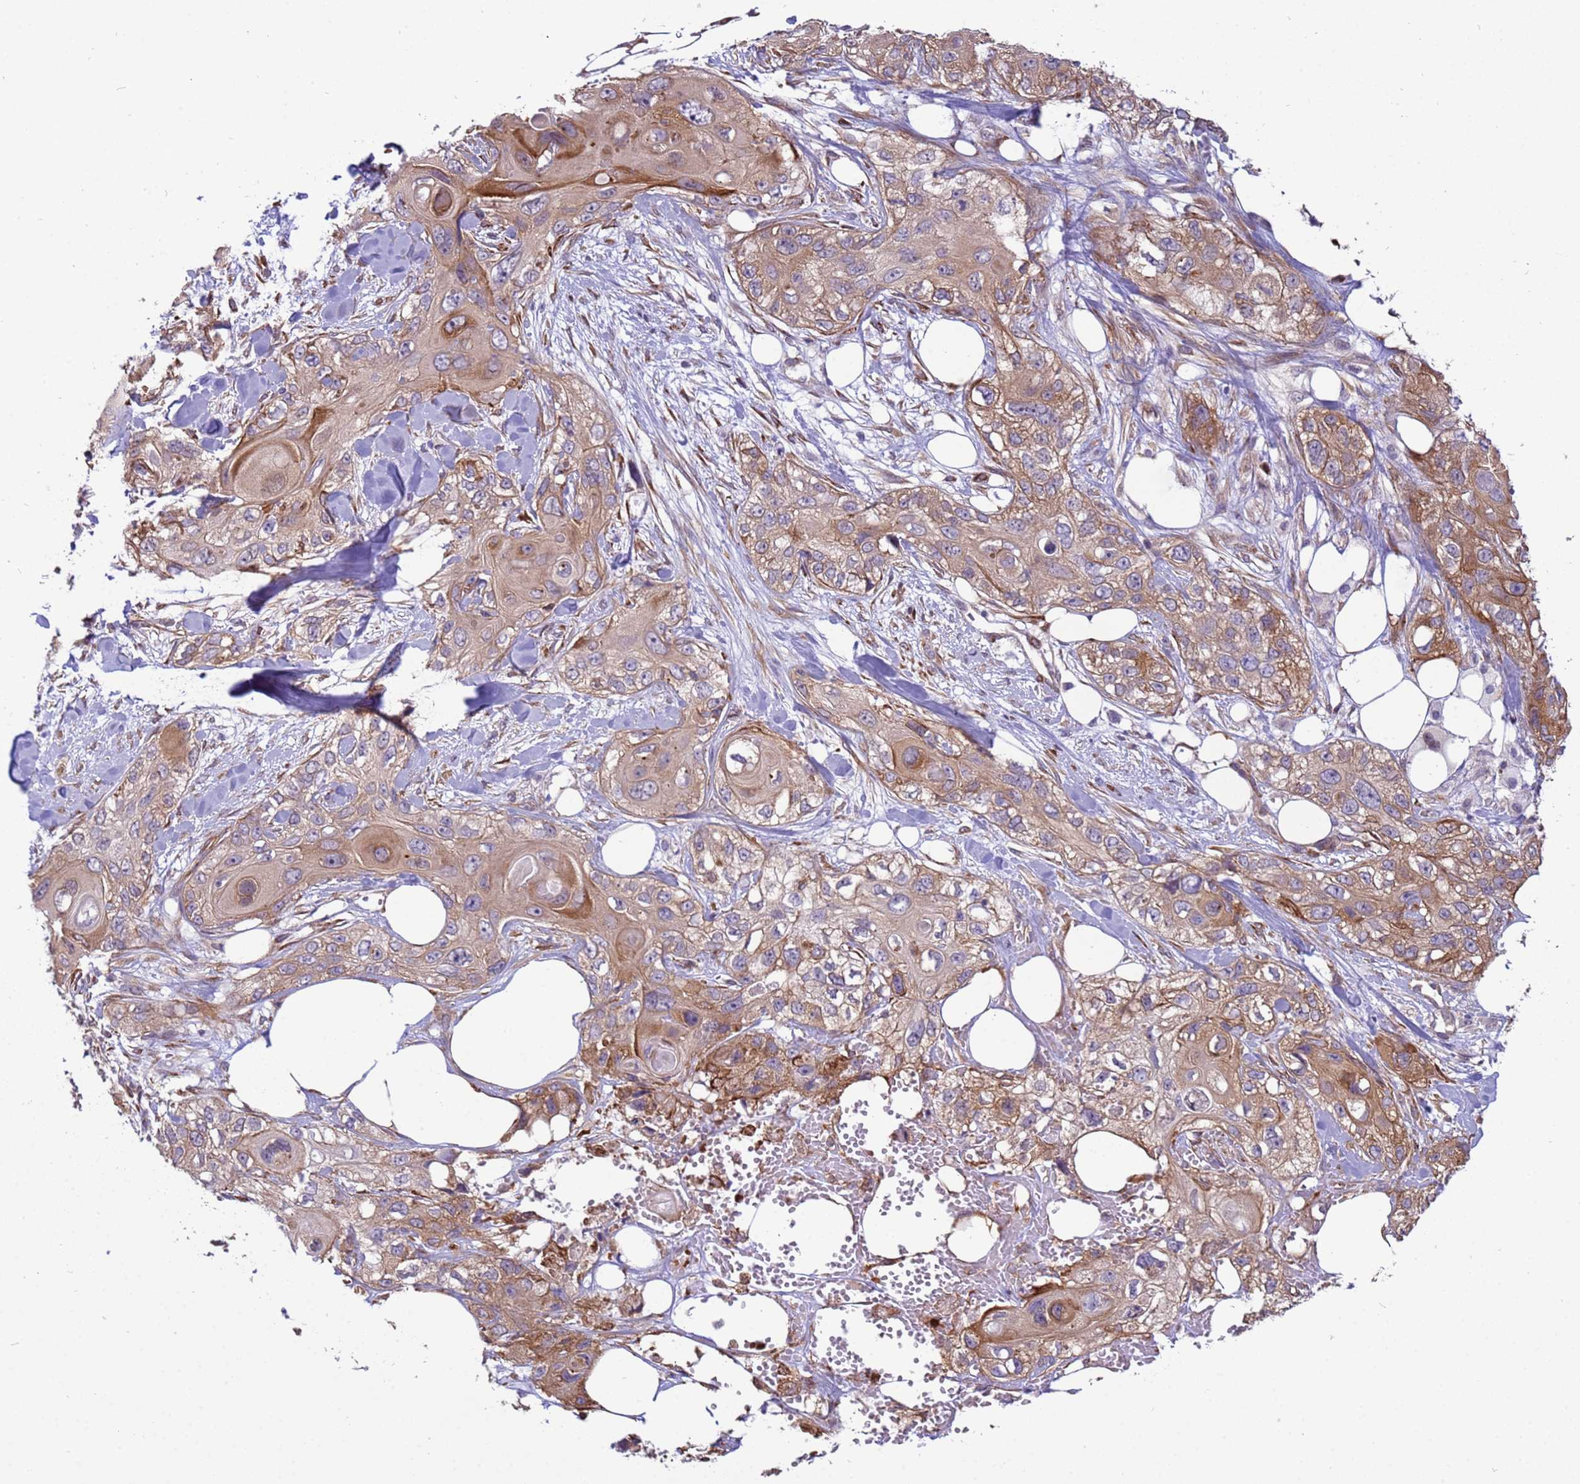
{"staining": {"intensity": "weak", "quantity": ">75%", "location": "cytoplasmic/membranous"}, "tissue": "skin cancer", "cell_type": "Tumor cells", "image_type": "cancer", "snomed": [{"axis": "morphology", "description": "Normal tissue, NOS"}, {"axis": "morphology", "description": "Squamous cell carcinoma, NOS"}, {"axis": "topography", "description": "Skin"}], "caption": "A high-resolution photomicrograph shows immunohistochemistry (IHC) staining of skin cancer (squamous cell carcinoma), which shows weak cytoplasmic/membranous expression in about >75% of tumor cells.", "gene": "ITGB4", "patient": {"sex": "male", "age": 72}}